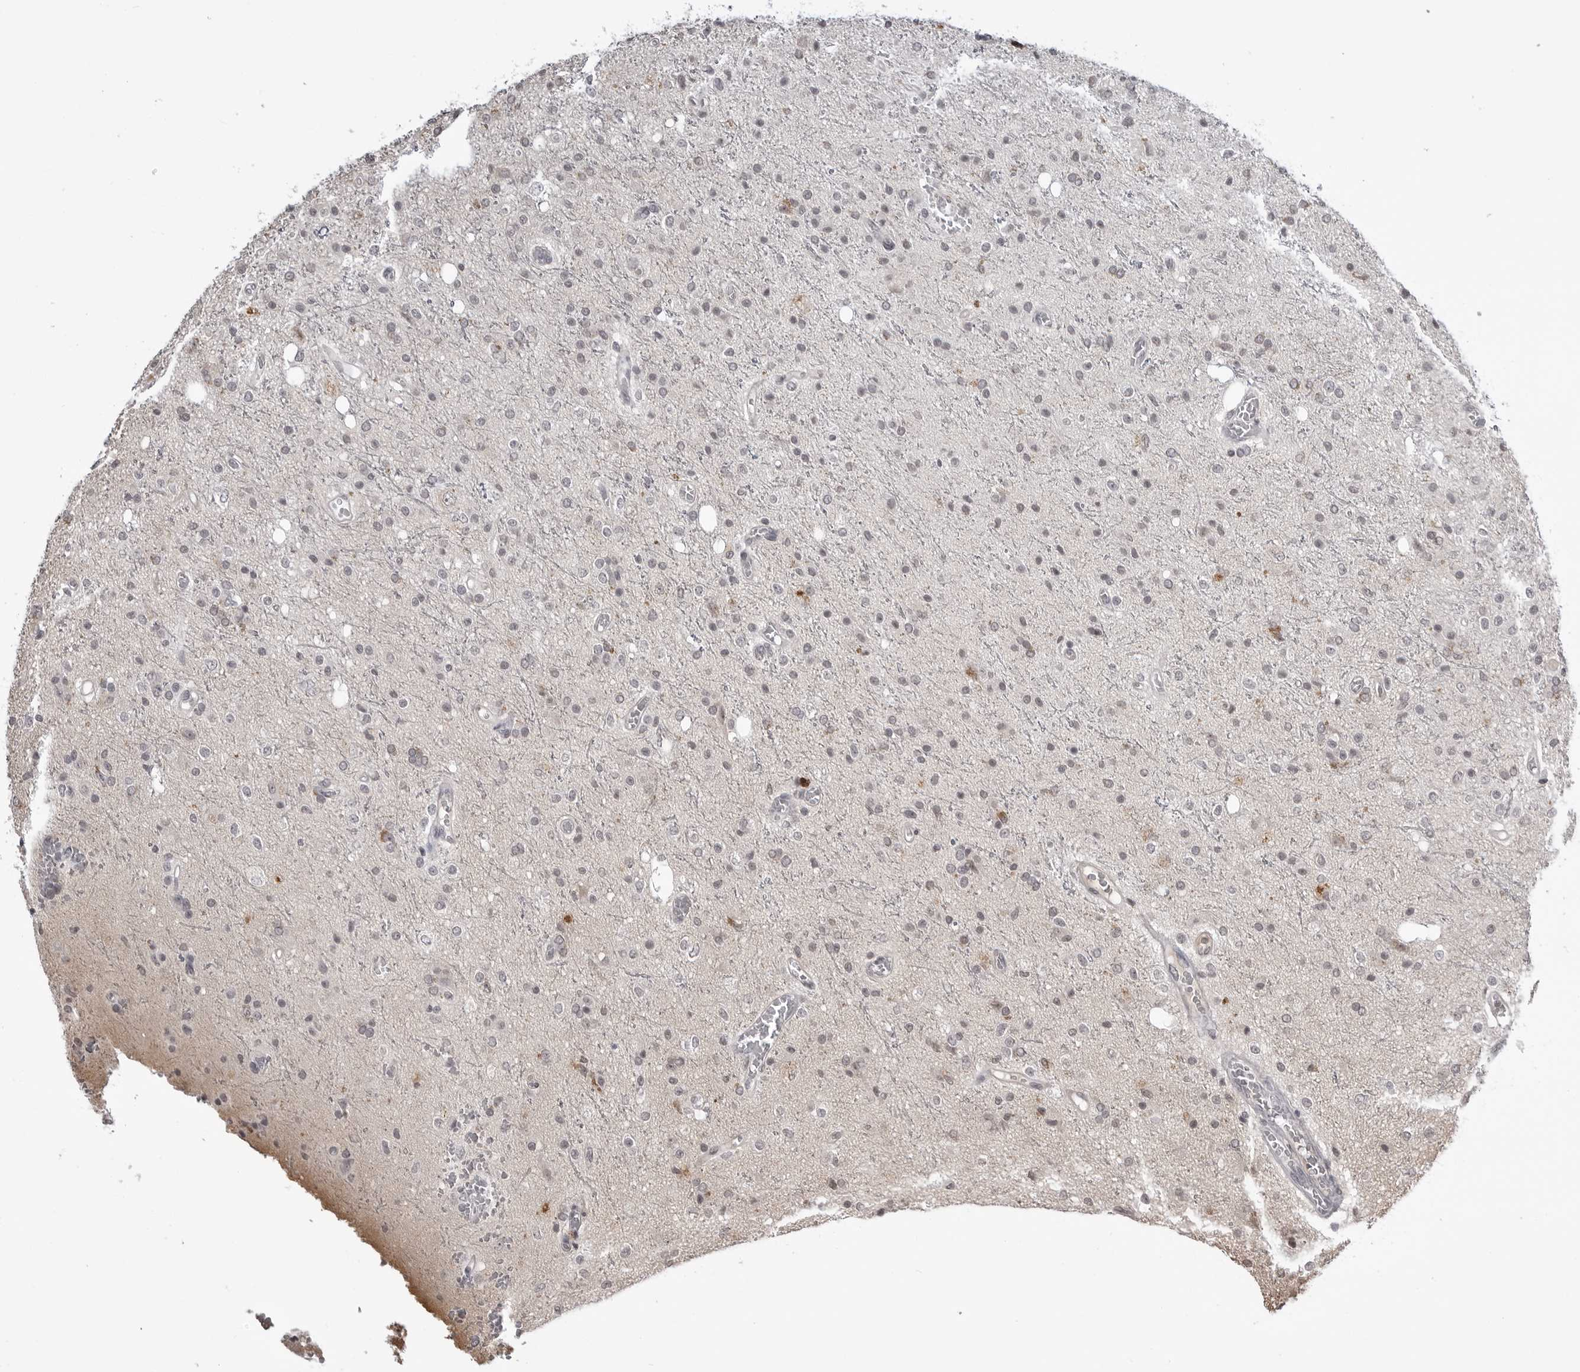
{"staining": {"intensity": "negative", "quantity": "none", "location": "none"}, "tissue": "glioma", "cell_type": "Tumor cells", "image_type": "cancer", "snomed": [{"axis": "morphology", "description": "Glioma, malignant, High grade"}, {"axis": "topography", "description": "Brain"}], "caption": "An image of glioma stained for a protein reveals no brown staining in tumor cells.", "gene": "YWHAG", "patient": {"sex": "male", "age": 47}}